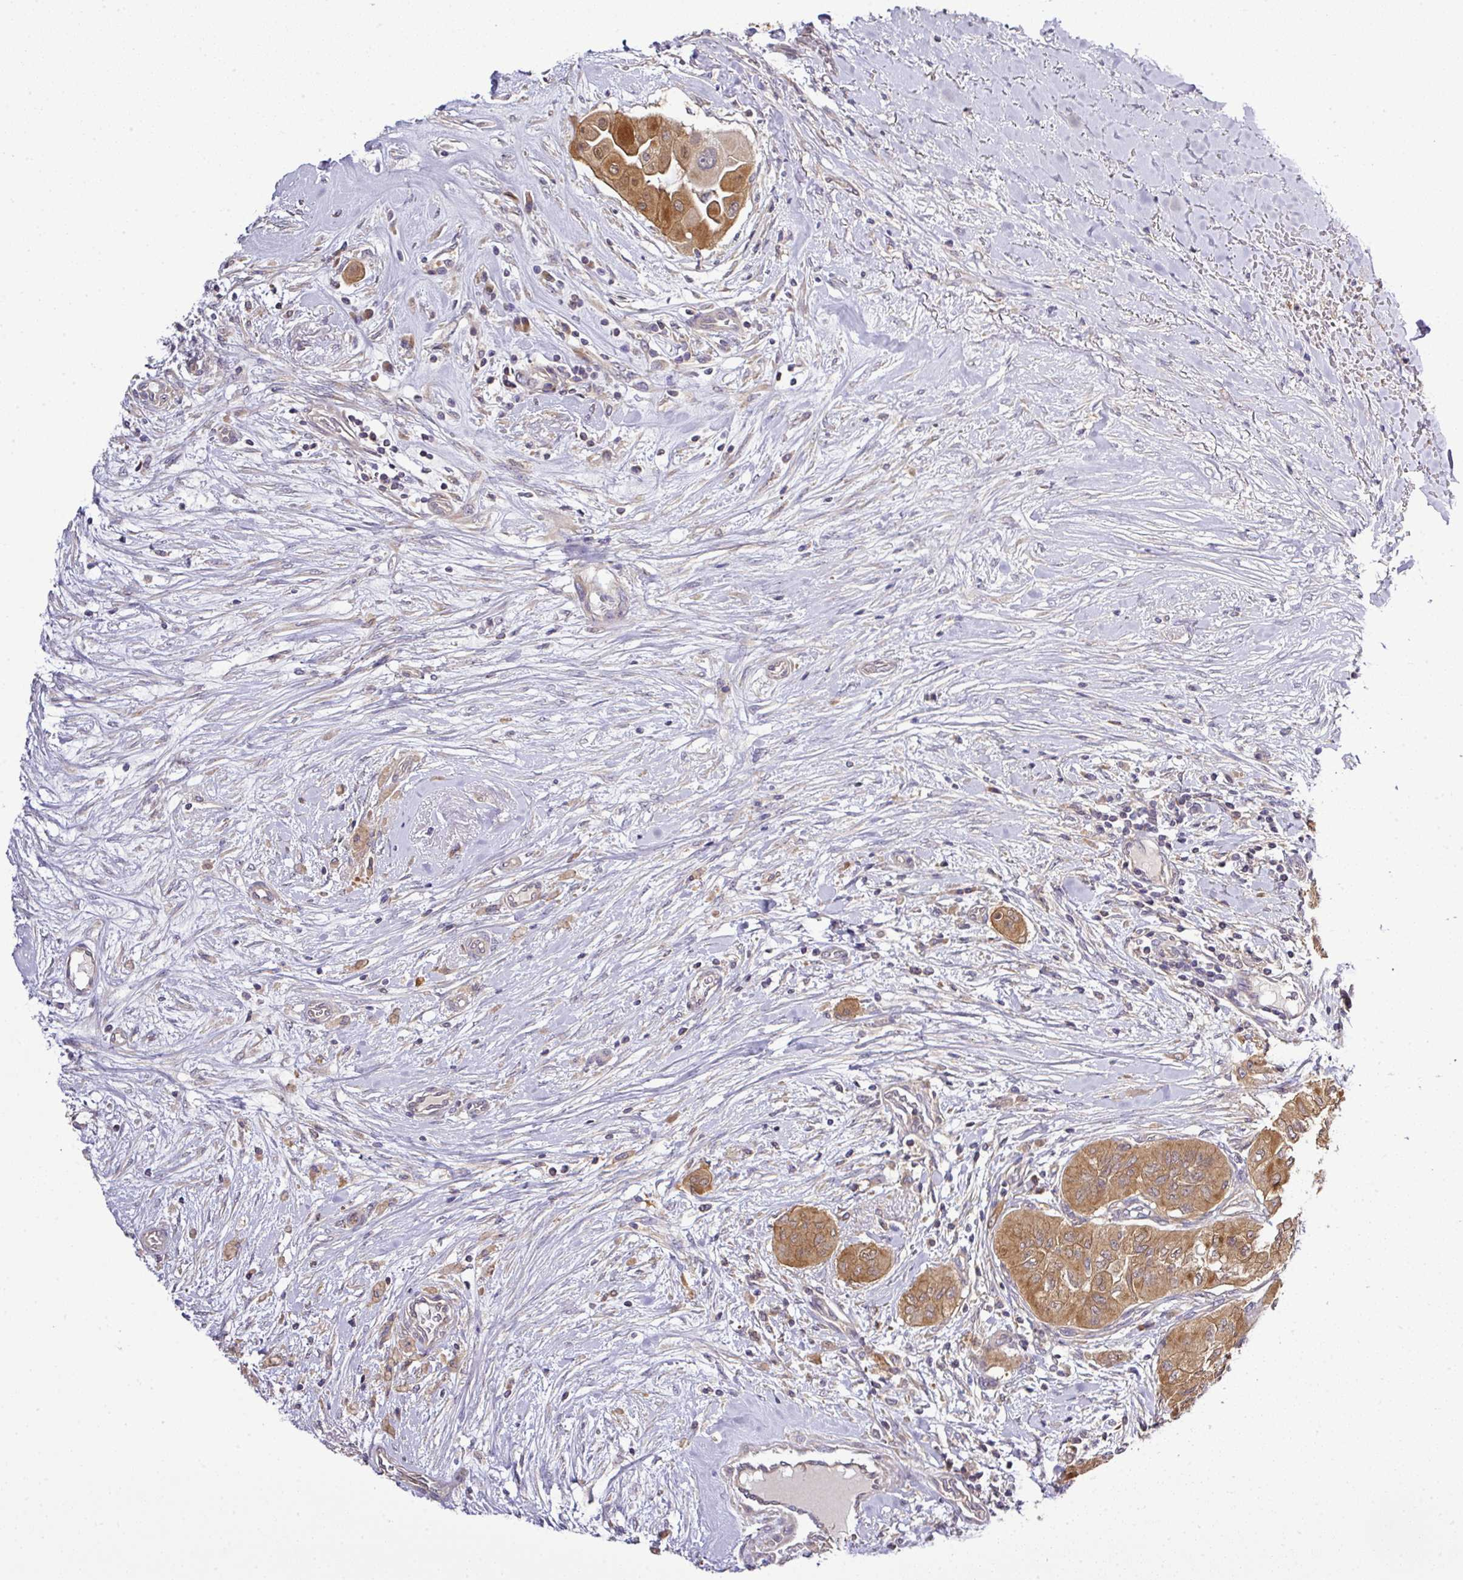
{"staining": {"intensity": "moderate", "quantity": ">75%", "location": "cytoplasmic/membranous,nuclear"}, "tissue": "thyroid cancer", "cell_type": "Tumor cells", "image_type": "cancer", "snomed": [{"axis": "morphology", "description": "Papillary adenocarcinoma, NOS"}, {"axis": "topography", "description": "Thyroid gland"}], "caption": "High-power microscopy captured an immunohistochemistry micrograph of thyroid cancer, revealing moderate cytoplasmic/membranous and nuclear expression in approximately >75% of tumor cells. Using DAB (3,3'-diaminobenzidine) (brown) and hematoxylin (blue) stains, captured at high magnification using brightfield microscopy.", "gene": "TMEM107", "patient": {"sex": "female", "age": 59}}